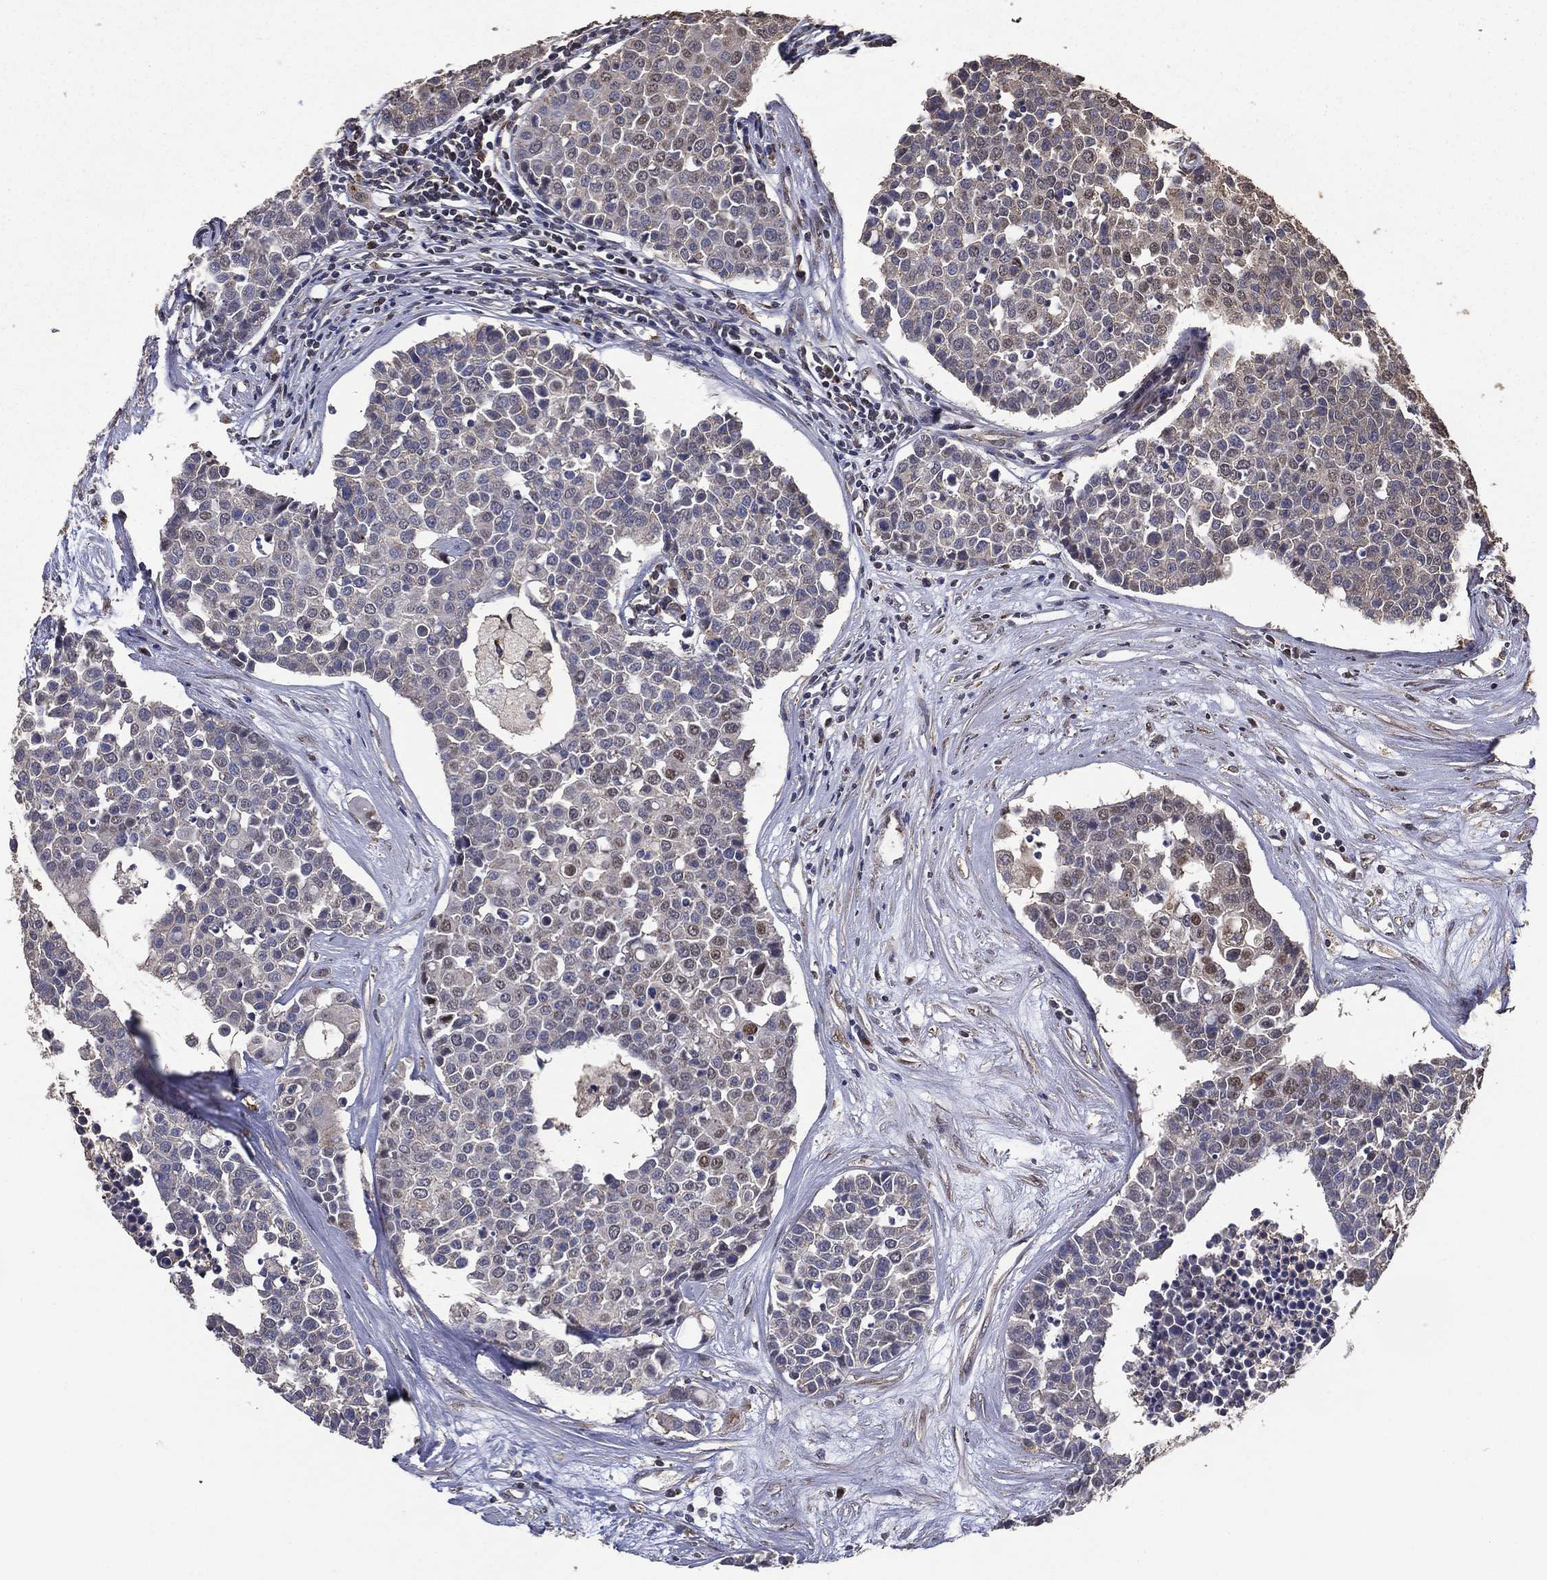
{"staining": {"intensity": "negative", "quantity": "none", "location": "none"}, "tissue": "carcinoid", "cell_type": "Tumor cells", "image_type": "cancer", "snomed": [{"axis": "morphology", "description": "Carcinoid, malignant, NOS"}, {"axis": "topography", "description": "Colon"}], "caption": "Immunohistochemistry (IHC) micrograph of human carcinoid (malignant) stained for a protein (brown), which shows no staining in tumor cells. (DAB (3,3'-diaminobenzidine) IHC visualized using brightfield microscopy, high magnification).", "gene": "GPR183", "patient": {"sex": "male", "age": 81}}